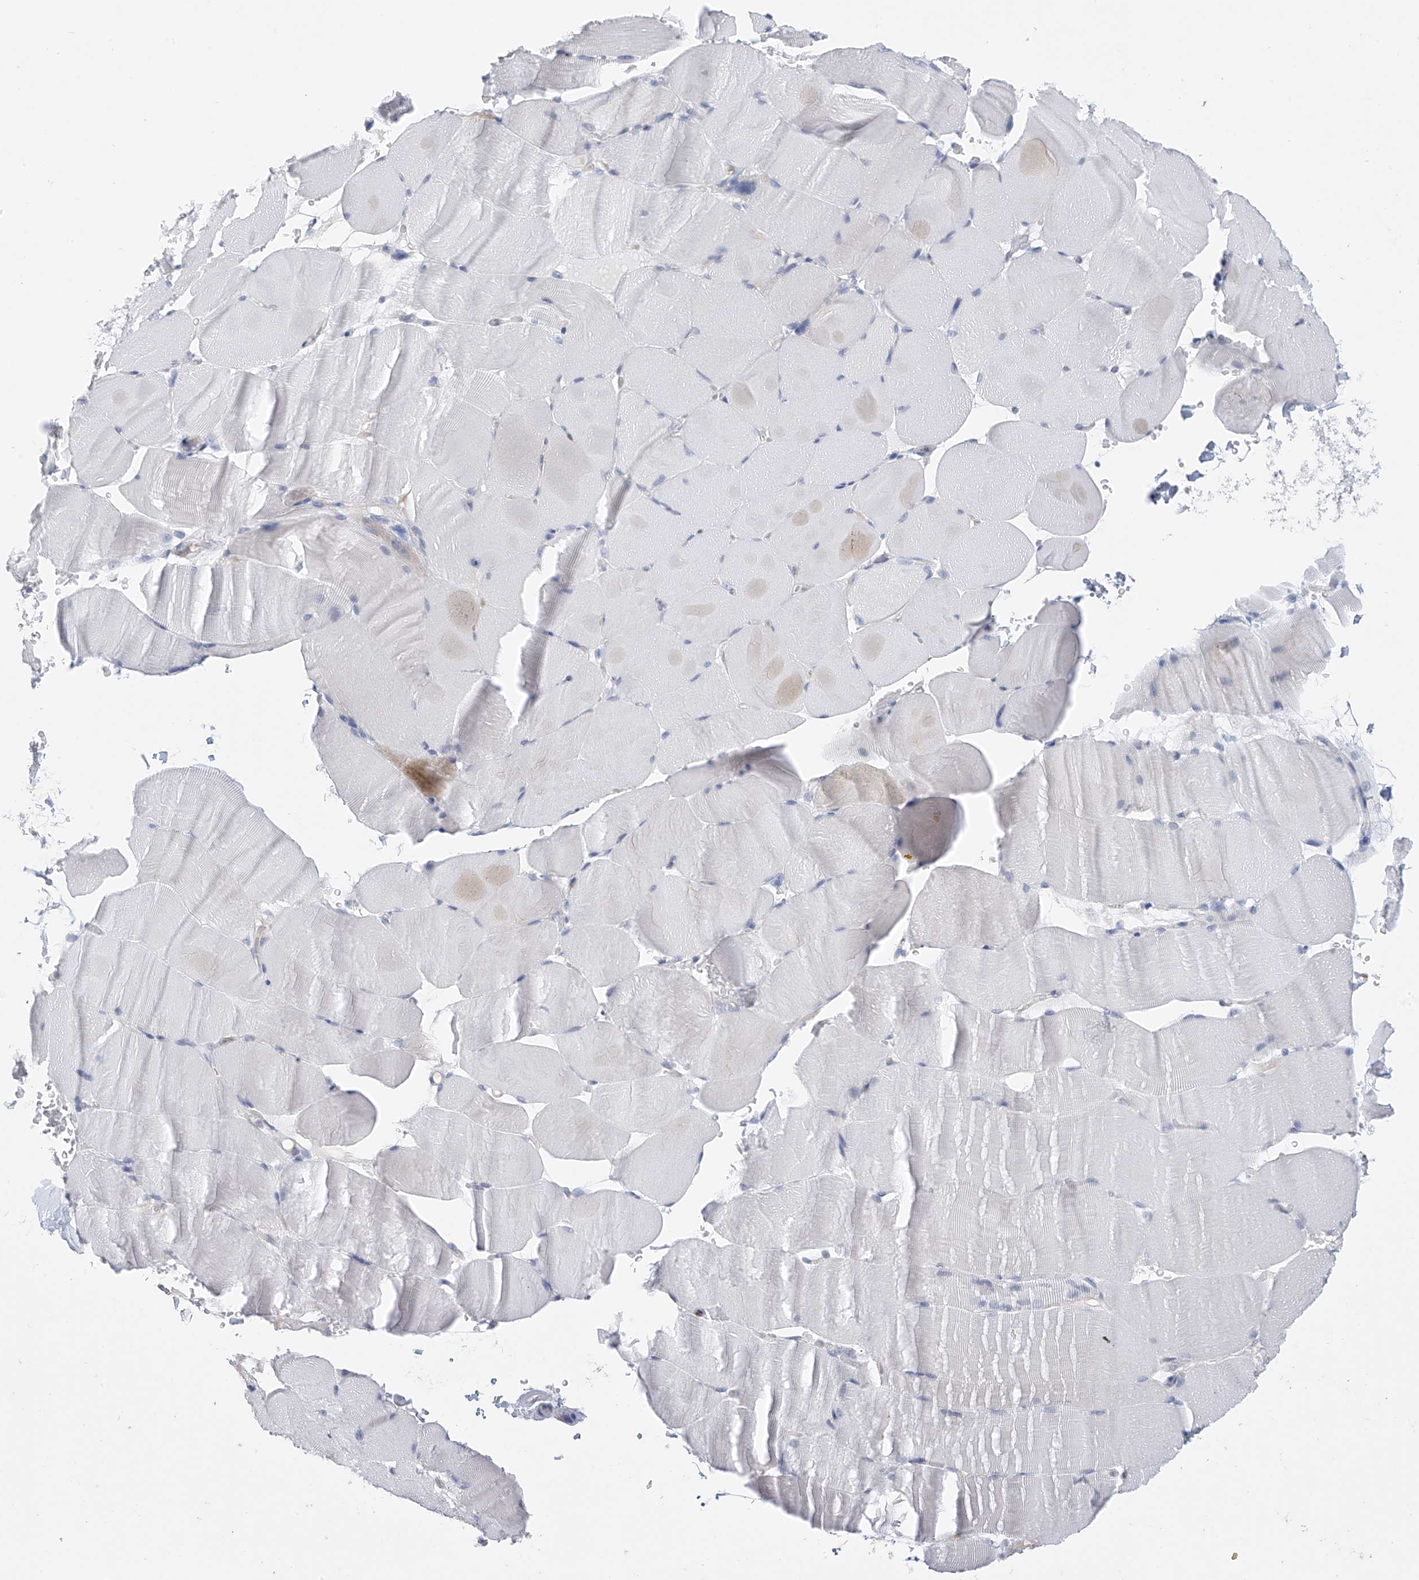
{"staining": {"intensity": "negative", "quantity": "none", "location": "none"}, "tissue": "skeletal muscle", "cell_type": "Myocytes", "image_type": "normal", "snomed": [{"axis": "morphology", "description": "Normal tissue, NOS"}, {"axis": "topography", "description": "Skeletal muscle"}, {"axis": "topography", "description": "Parathyroid gland"}], "caption": "High power microscopy photomicrograph of an IHC photomicrograph of unremarkable skeletal muscle, revealing no significant positivity in myocytes.", "gene": "SLCO4A1", "patient": {"sex": "female", "age": 37}}